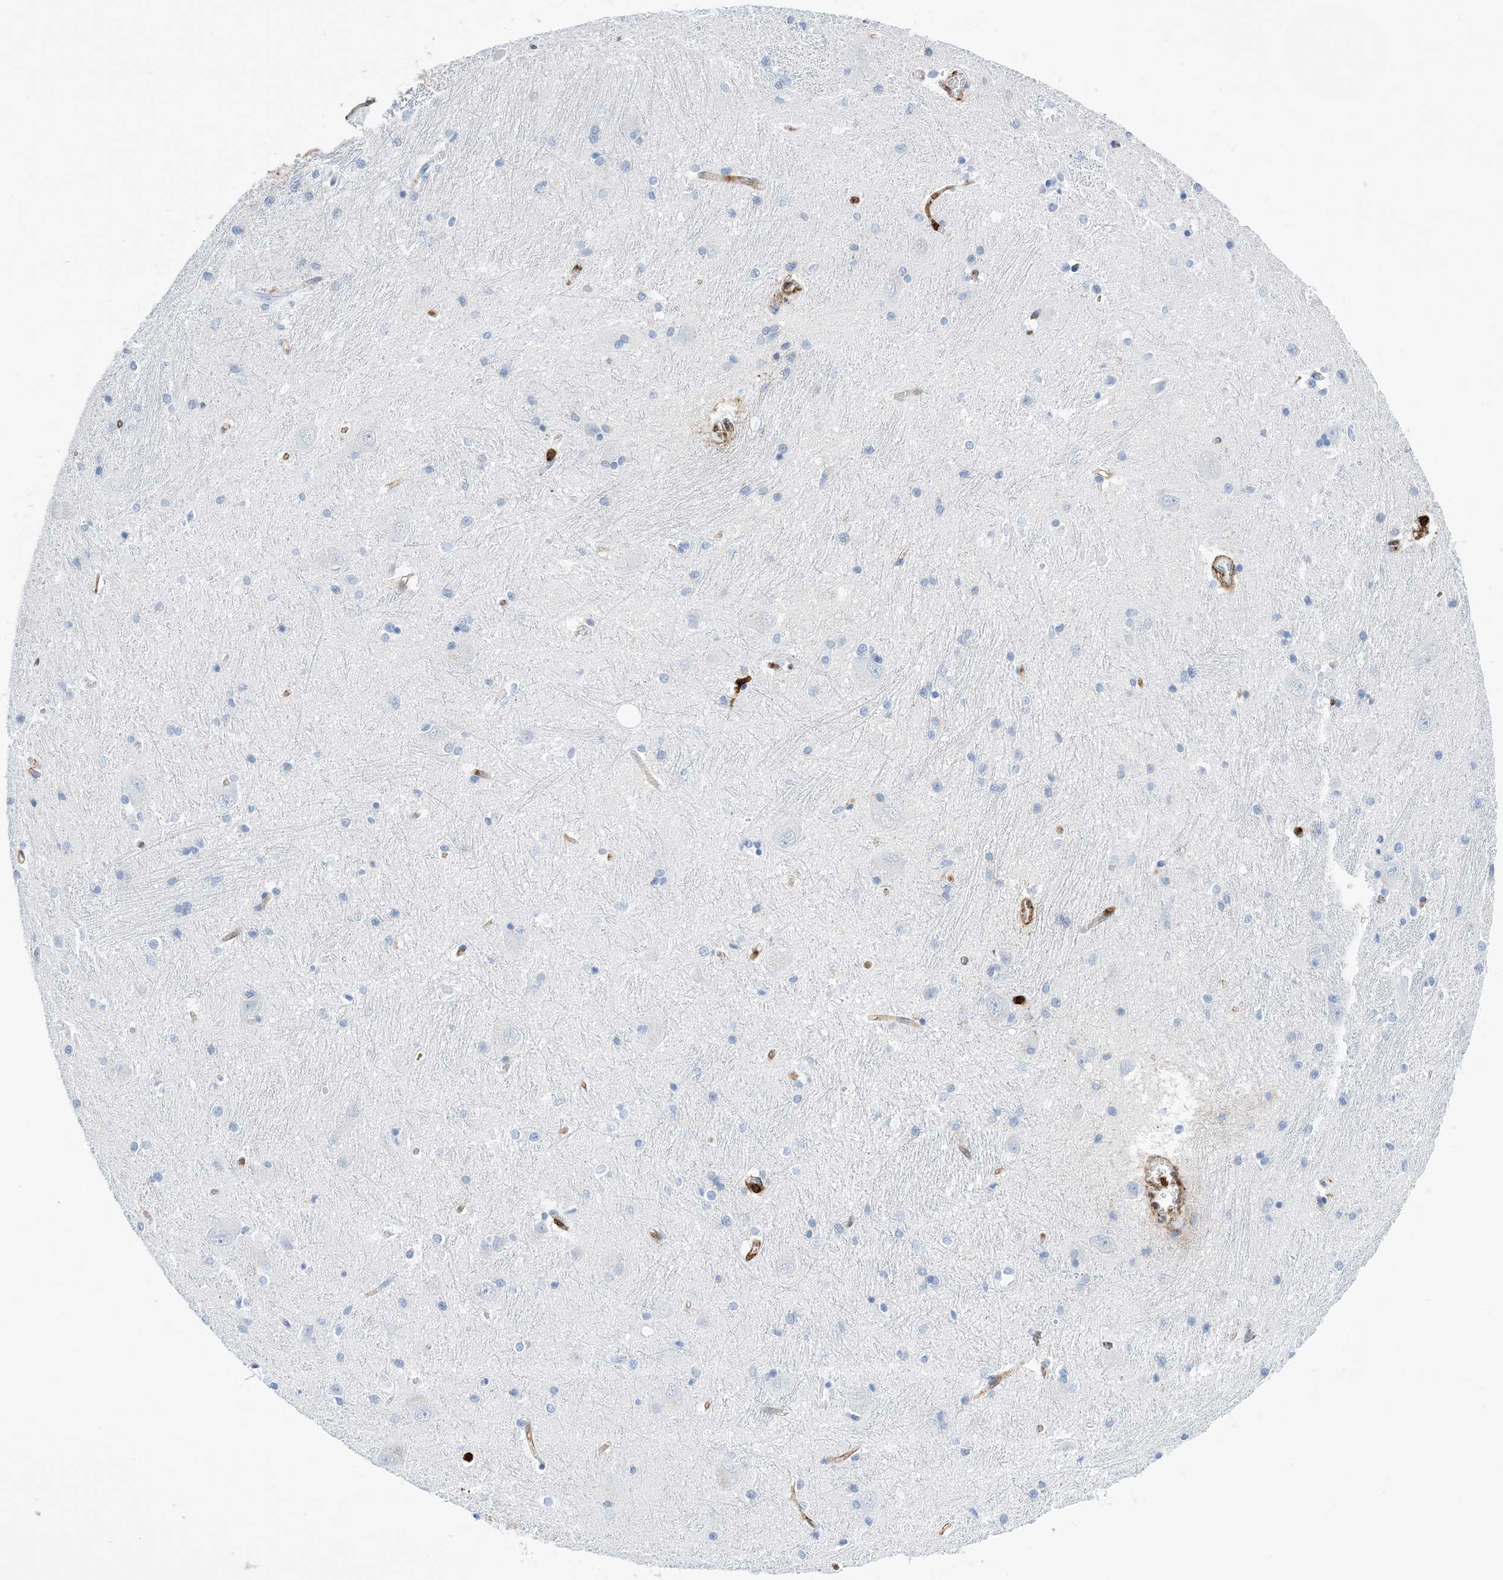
{"staining": {"intensity": "negative", "quantity": "none", "location": "none"}, "tissue": "caudate", "cell_type": "Glial cells", "image_type": "normal", "snomed": [{"axis": "morphology", "description": "Normal tissue, NOS"}, {"axis": "topography", "description": "Lateral ventricle wall"}], "caption": "This image is of normal caudate stained with immunohistochemistry (IHC) to label a protein in brown with the nuclei are counter-stained blue. There is no positivity in glial cells.", "gene": "ANXA1", "patient": {"sex": "male", "age": 37}}